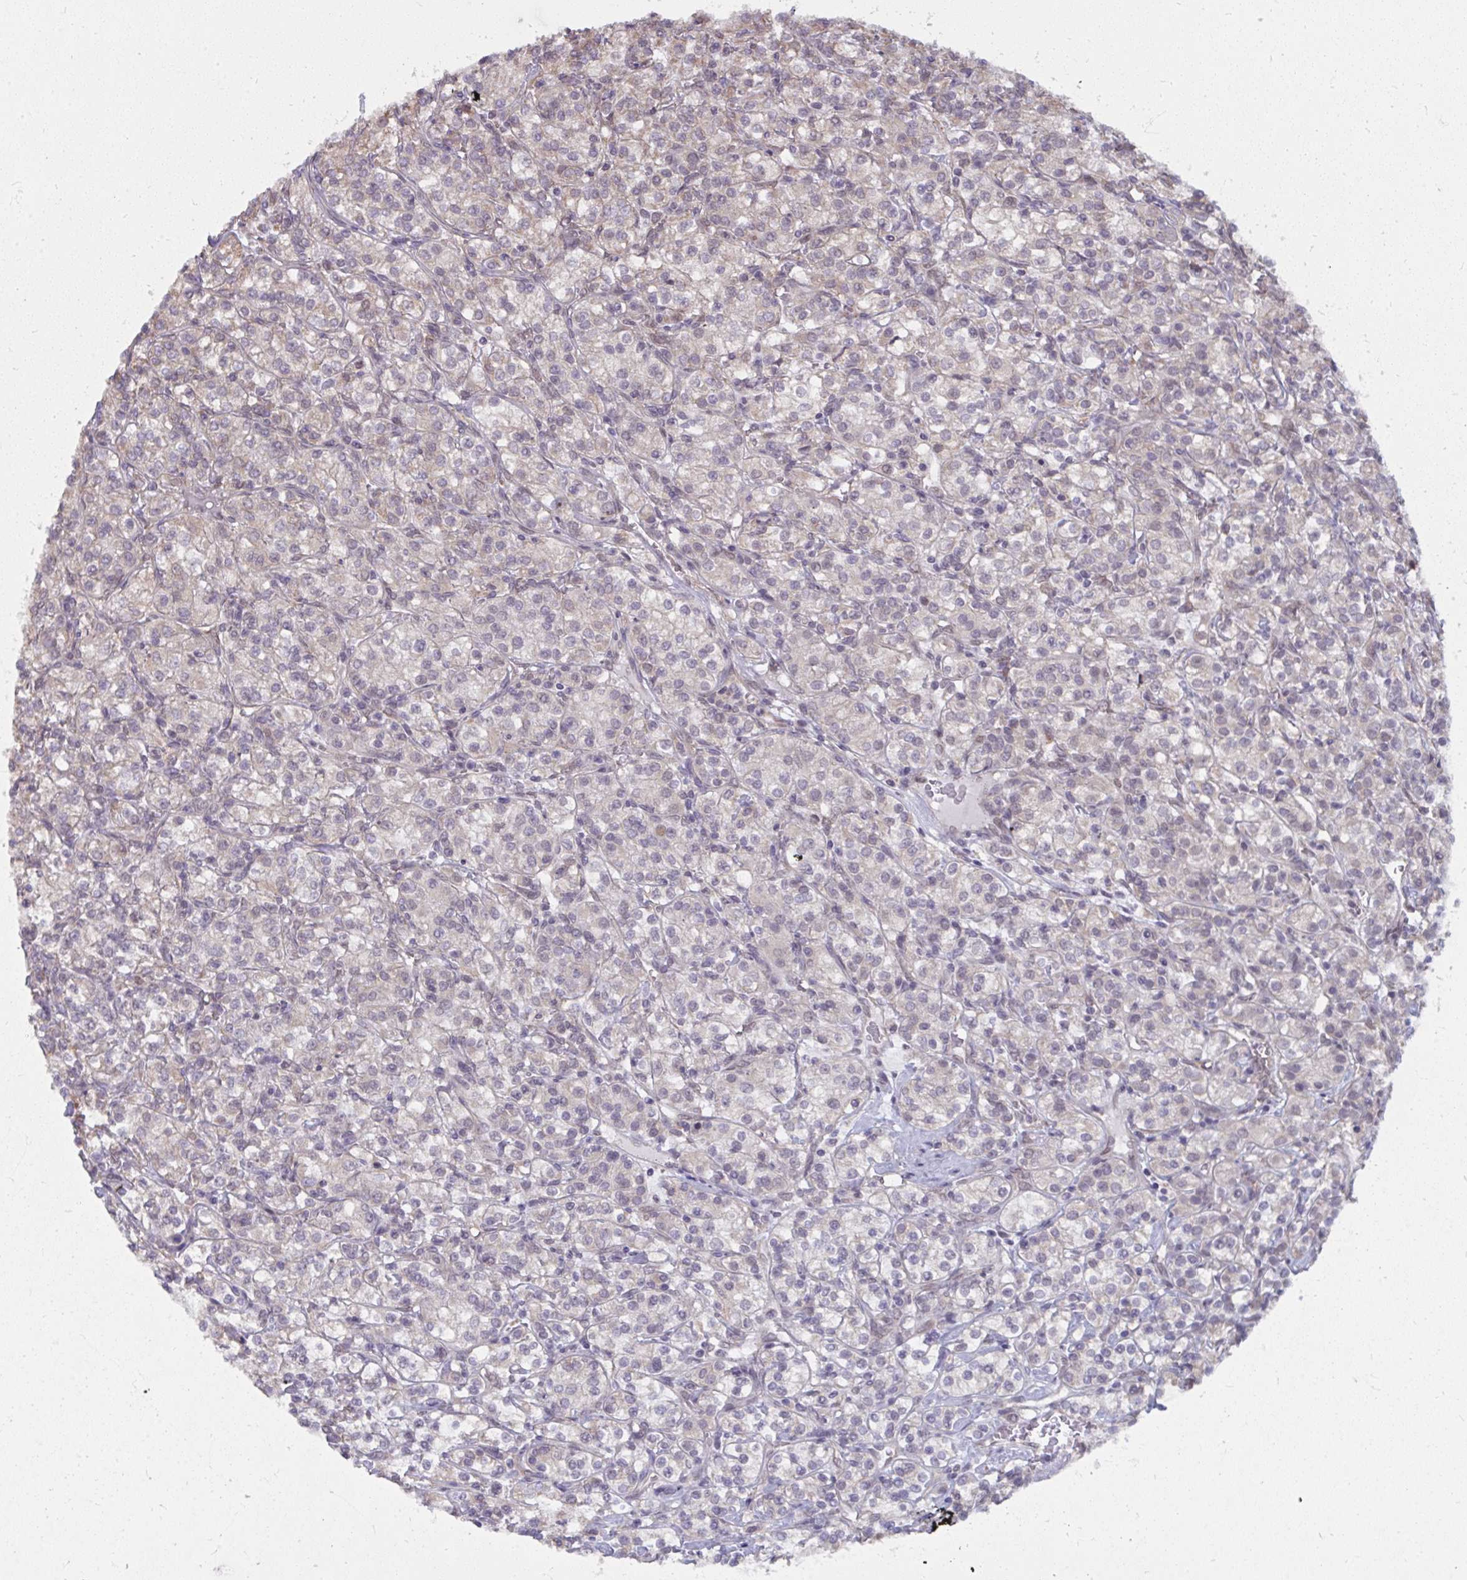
{"staining": {"intensity": "negative", "quantity": "none", "location": "none"}, "tissue": "renal cancer", "cell_type": "Tumor cells", "image_type": "cancer", "snomed": [{"axis": "morphology", "description": "Adenocarcinoma, NOS"}, {"axis": "topography", "description": "Kidney"}], "caption": "Renal cancer (adenocarcinoma) was stained to show a protein in brown. There is no significant positivity in tumor cells.", "gene": "NMNAT1", "patient": {"sex": "male", "age": 77}}